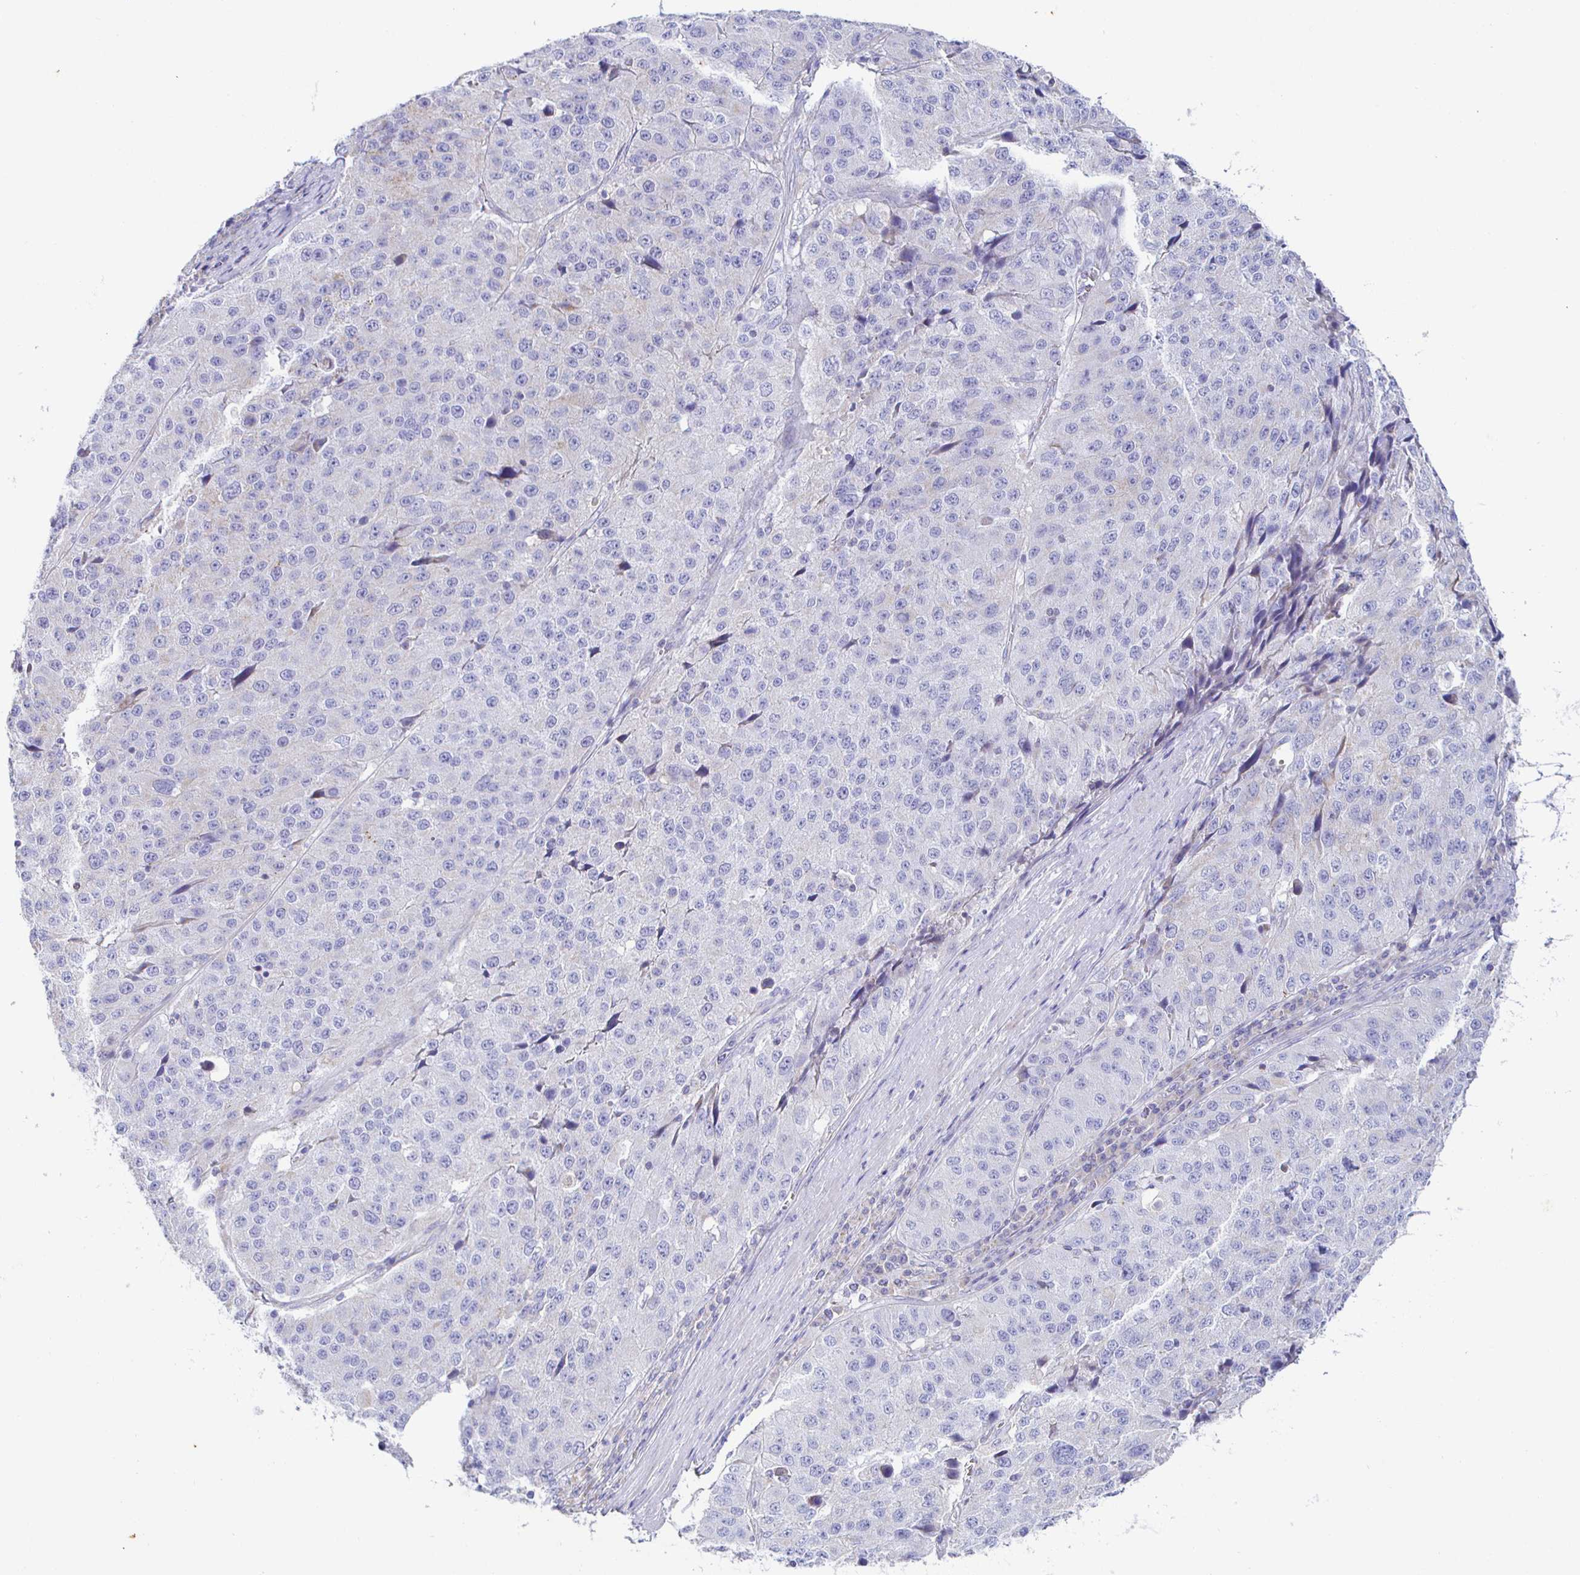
{"staining": {"intensity": "negative", "quantity": "none", "location": "none"}, "tissue": "stomach cancer", "cell_type": "Tumor cells", "image_type": "cancer", "snomed": [{"axis": "morphology", "description": "Adenocarcinoma, NOS"}, {"axis": "topography", "description": "Stomach"}], "caption": "Adenocarcinoma (stomach) was stained to show a protein in brown. There is no significant staining in tumor cells. (DAB immunohistochemistry with hematoxylin counter stain).", "gene": "SYNGR4", "patient": {"sex": "male", "age": 71}}